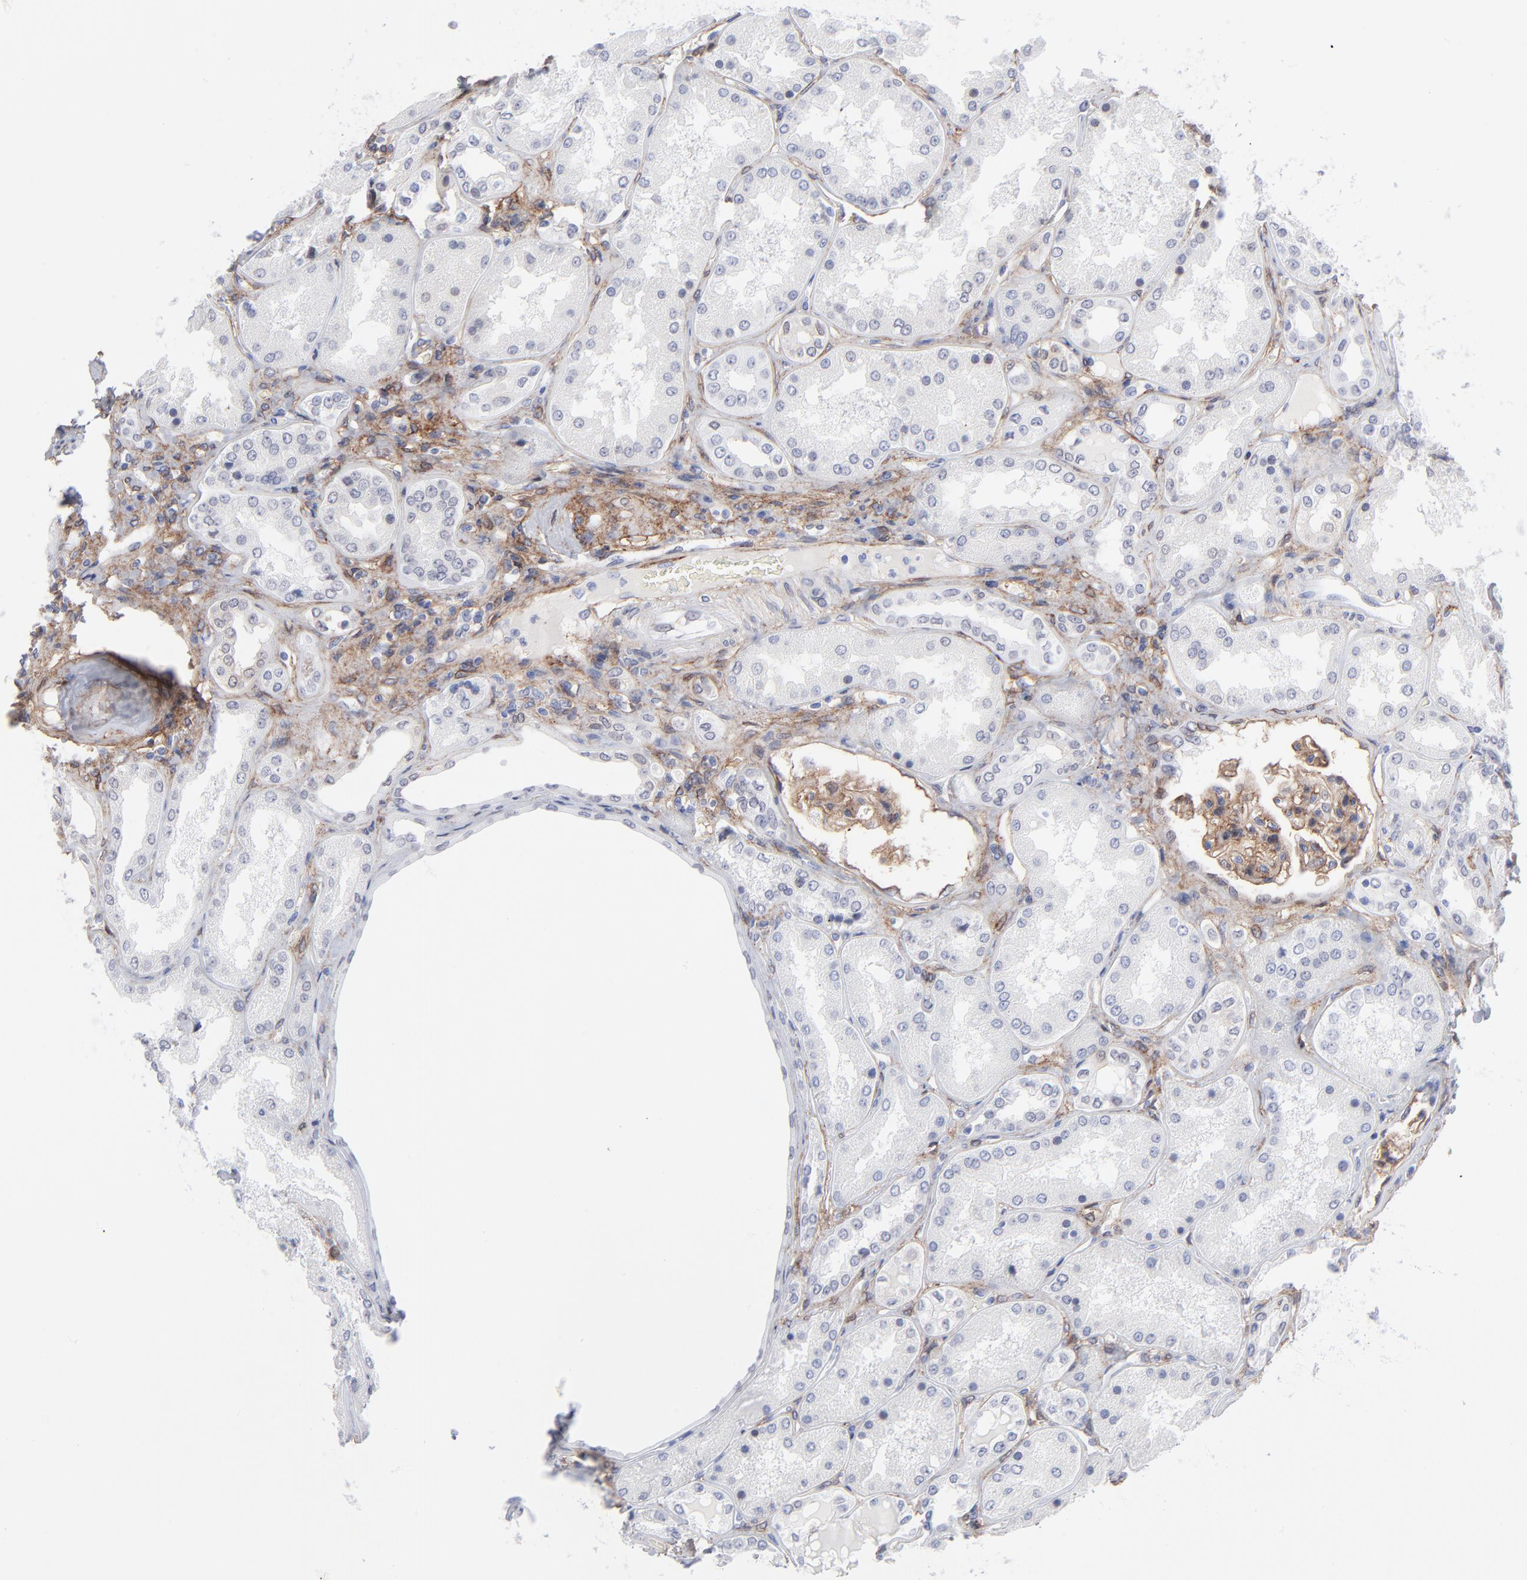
{"staining": {"intensity": "moderate", "quantity": ">75%", "location": "cytoplasmic/membranous"}, "tissue": "kidney", "cell_type": "Cells in glomeruli", "image_type": "normal", "snomed": [{"axis": "morphology", "description": "Normal tissue, NOS"}, {"axis": "topography", "description": "Kidney"}], "caption": "Immunohistochemistry photomicrograph of unremarkable kidney stained for a protein (brown), which displays medium levels of moderate cytoplasmic/membranous staining in about >75% of cells in glomeruli.", "gene": "PDGFRB", "patient": {"sex": "female", "age": 56}}